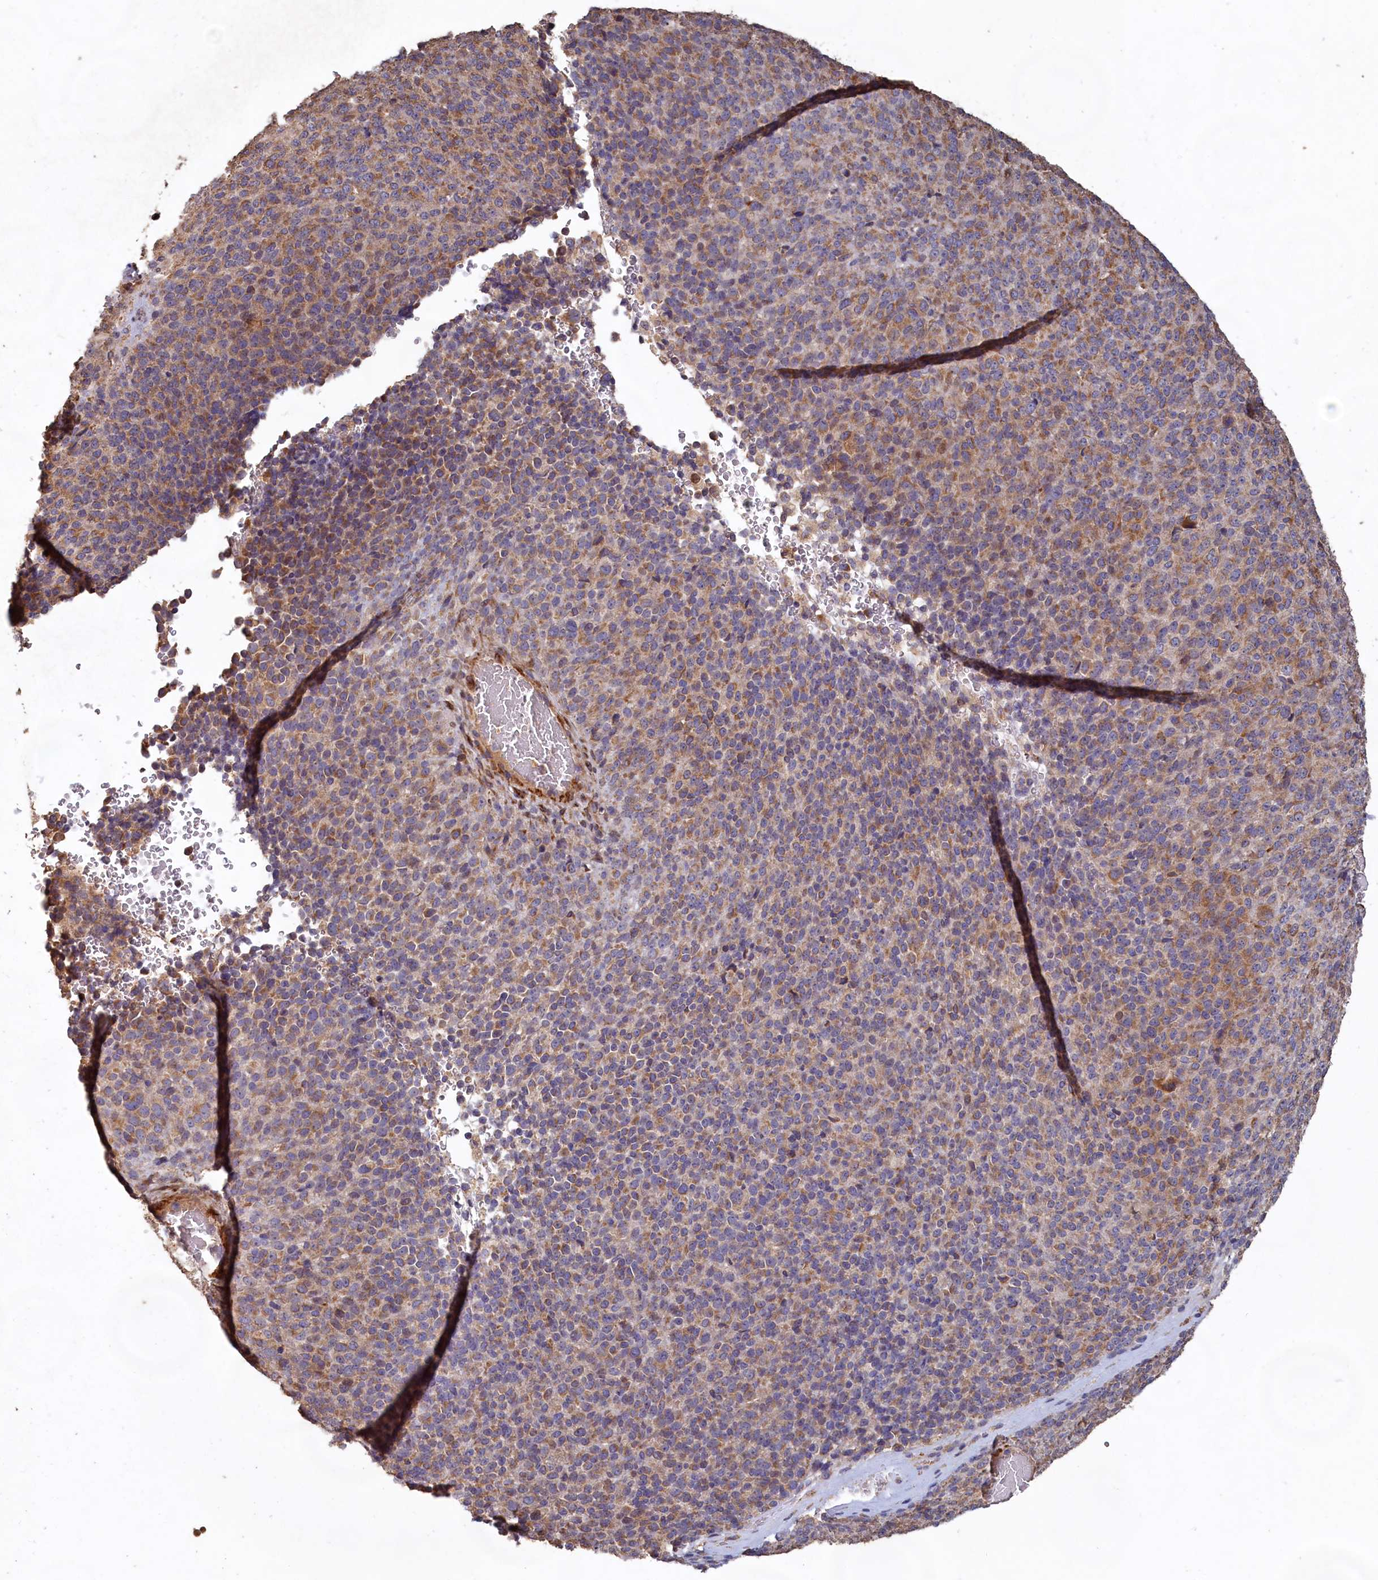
{"staining": {"intensity": "weak", "quantity": ">75%", "location": "cytoplasmic/membranous"}, "tissue": "melanoma", "cell_type": "Tumor cells", "image_type": "cancer", "snomed": [{"axis": "morphology", "description": "Malignant melanoma, Metastatic site"}, {"axis": "topography", "description": "Brain"}], "caption": "Approximately >75% of tumor cells in melanoma reveal weak cytoplasmic/membranous protein positivity as visualized by brown immunohistochemical staining.", "gene": "FUNDC1", "patient": {"sex": "female", "age": 56}}